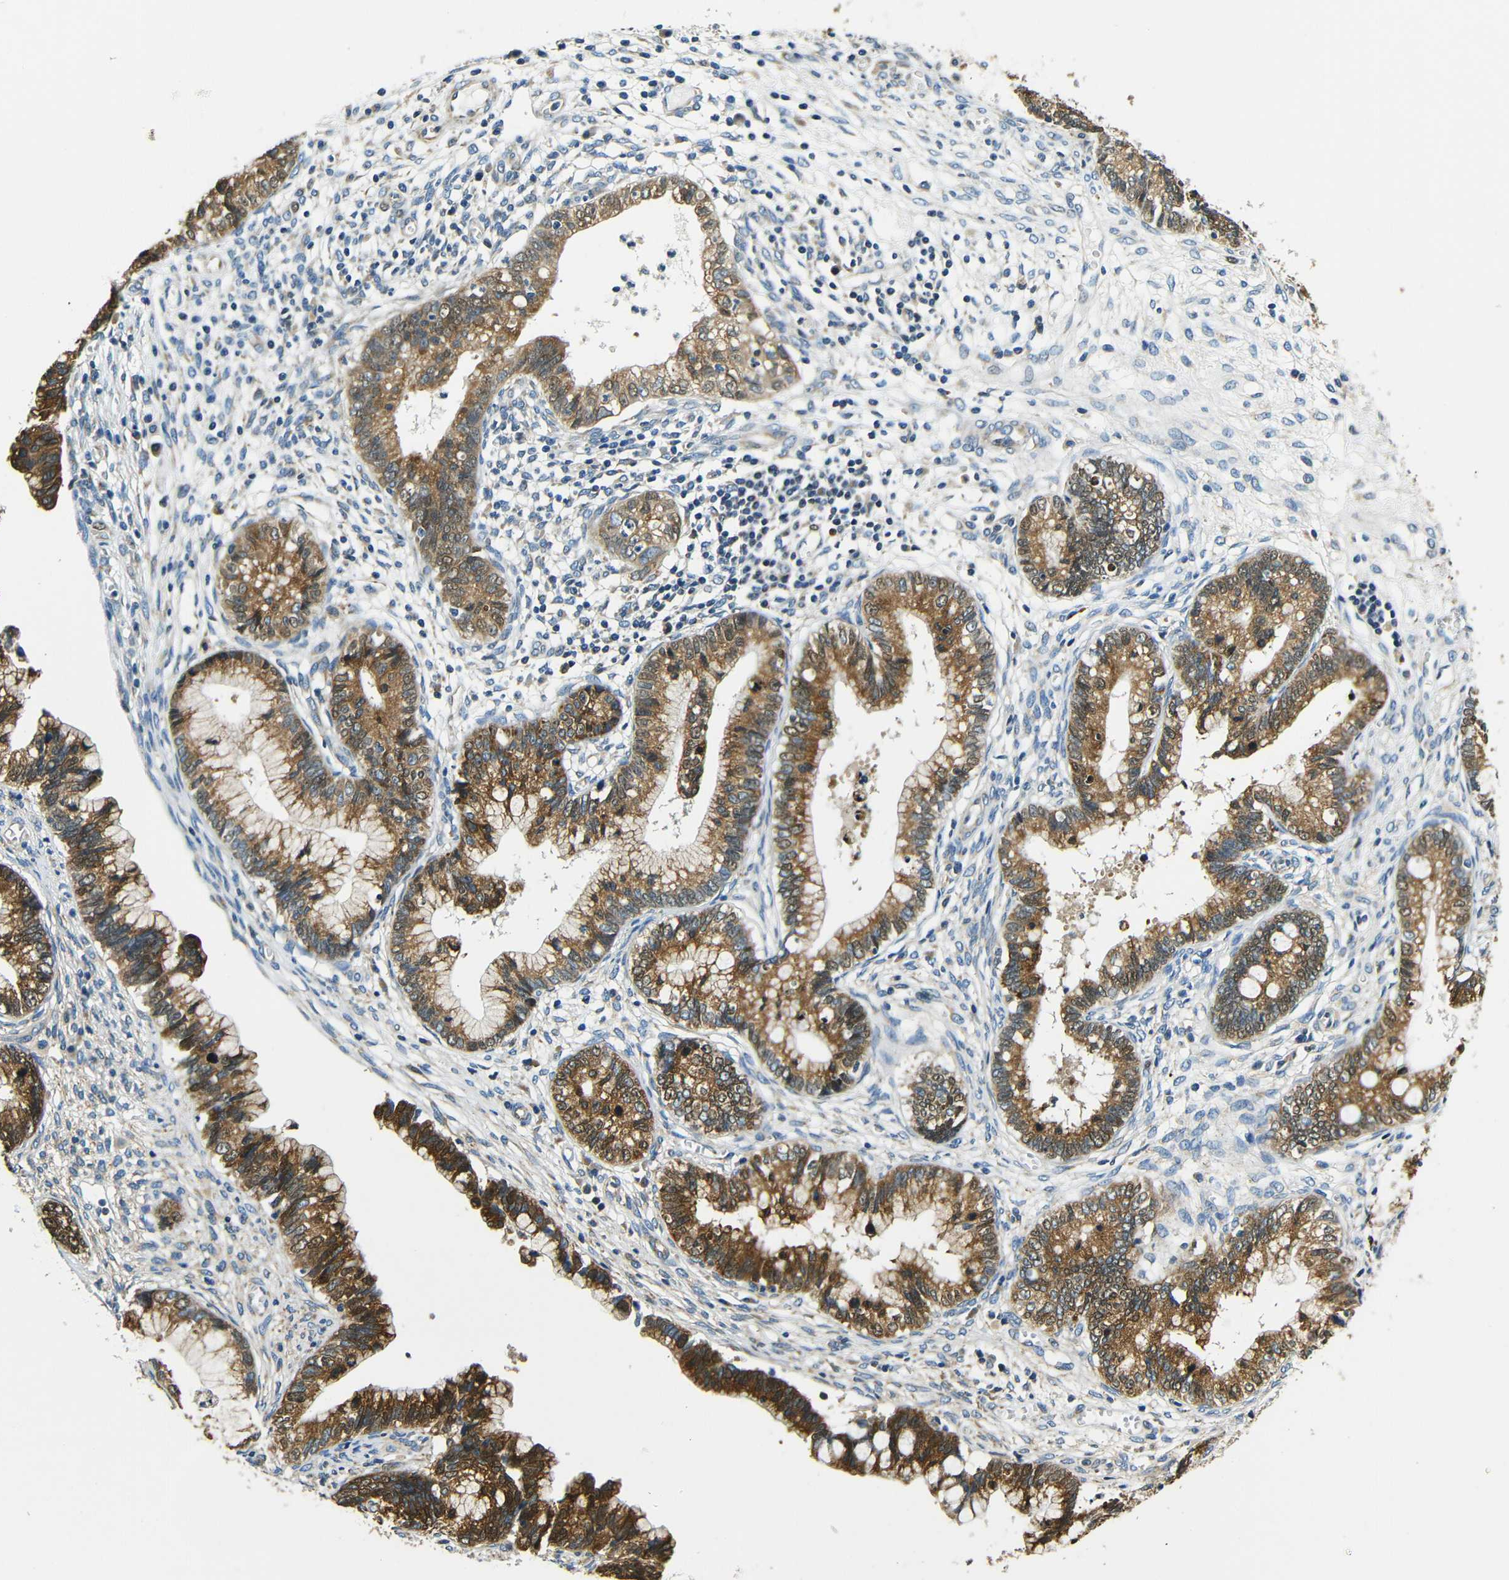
{"staining": {"intensity": "strong", "quantity": ">75%", "location": "cytoplasmic/membranous,nuclear"}, "tissue": "cervical cancer", "cell_type": "Tumor cells", "image_type": "cancer", "snomed": [{"axis": "morphology", "description": "Adenocarcinoma, NOS"}, {"axis": "topography", "description": "Cervix"}], "caption": "An IHC micrograph of tumor tissue is shown. Protein staining in brown shows strong cytoplasmic/membranous and nuclear positivity in cervical adenocarcinoma within tumor cells.", "gene": "VAPB", "patient": {"sex": "female", "age": 44}}